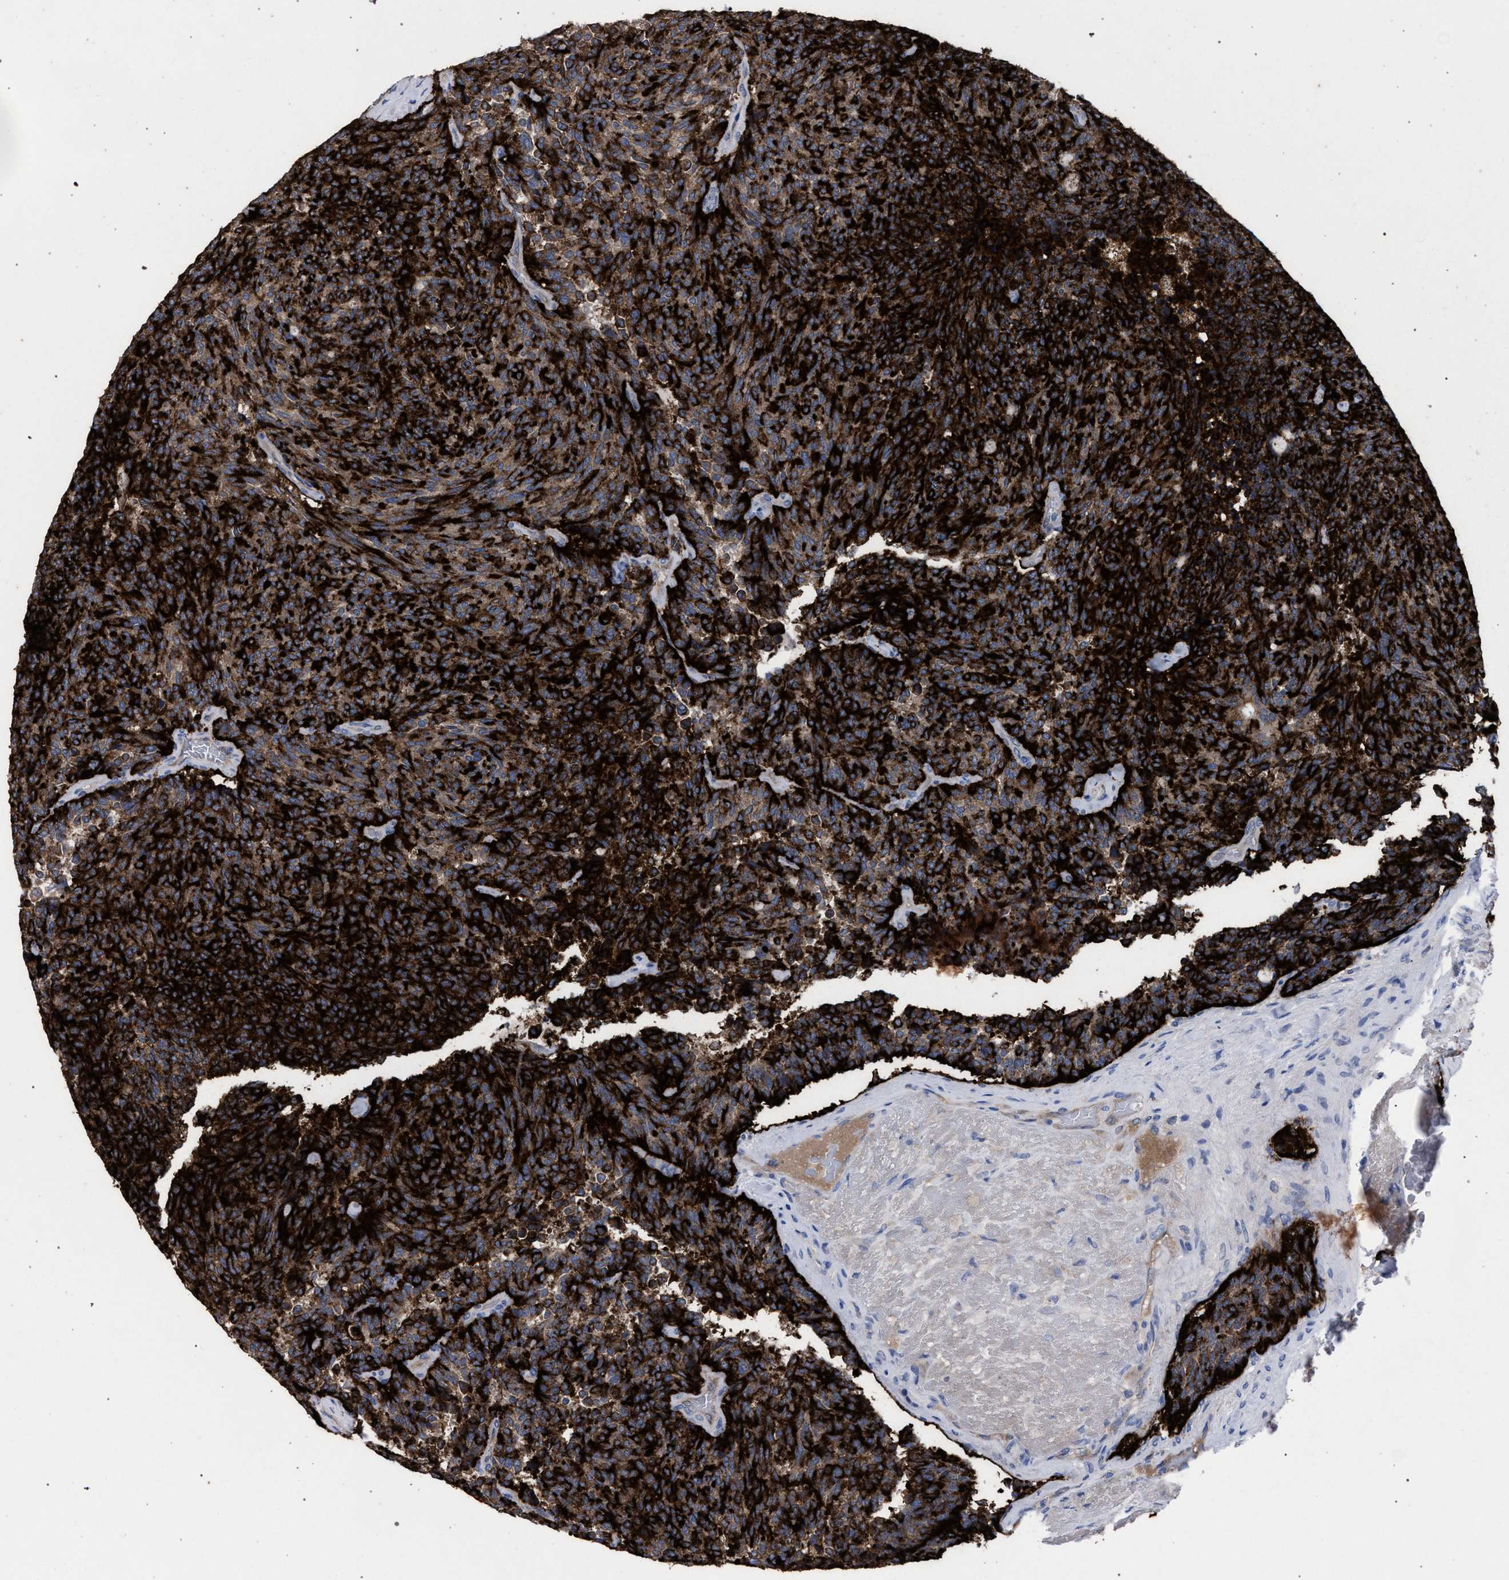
{"staining": {"intensity": "strong", "quantity": "25%-75%", "location": "cytoplasmic/membranous"}, "tissue": "carcinoid", "cell_type": "Tumor cells", "image_type": "cancer", "snomed": [{"axis": "morphology", "description": "Carcinoid, malignant, NOS"}, {"axis": "topography", "description": "Pancreas"}], "caption": "A brown stain shows strong cytoplasmic/membranous staining of a protein in human carcinoid tumor cells. (DAB IHC with brightfield microscopy, high magnification).", "gene": "GMPR", "patient": {"sex": "female", "age": 54}}